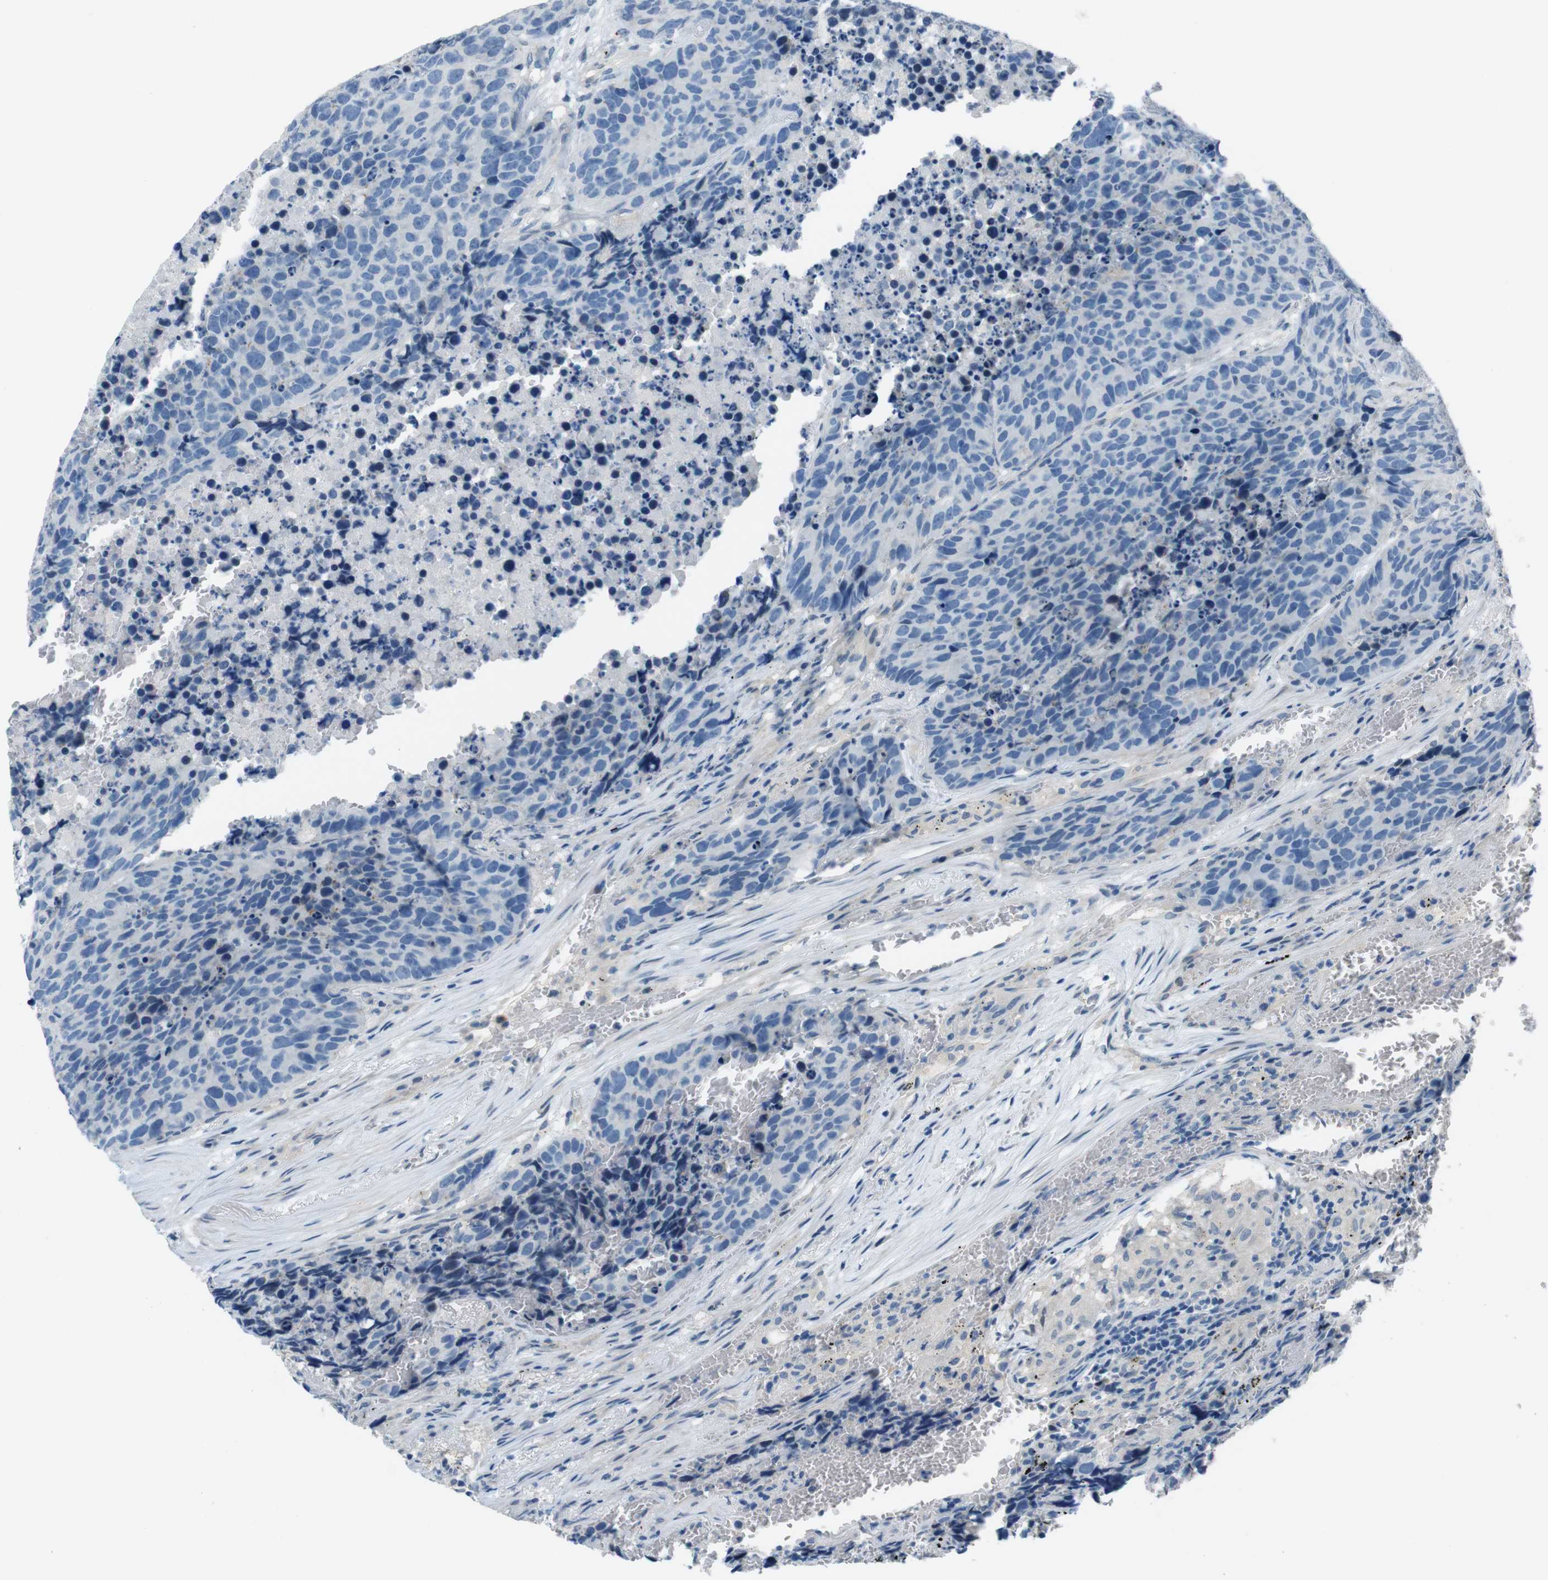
{"staining": {"intensity": "negative", "quantity": "none", "location": "none"}, "tissue": "carcinoid", "cell_type": "Tumor cells", "image_type": "cancer", "snomed": [{"axis": "morphology", "description": "Carcinoid, malignant, NOS"}, {"axis": "topography", "description": "Lung"}], "caption": "This photomicrograph is of carcinoid stained with immunohistochemistry (IHC) to label a protein in brown with the nuclei are counter-stained blue. There is no staining in tumor cells.", "gene": "HRH2", "patient": {"sex": "male", "age": 60}}